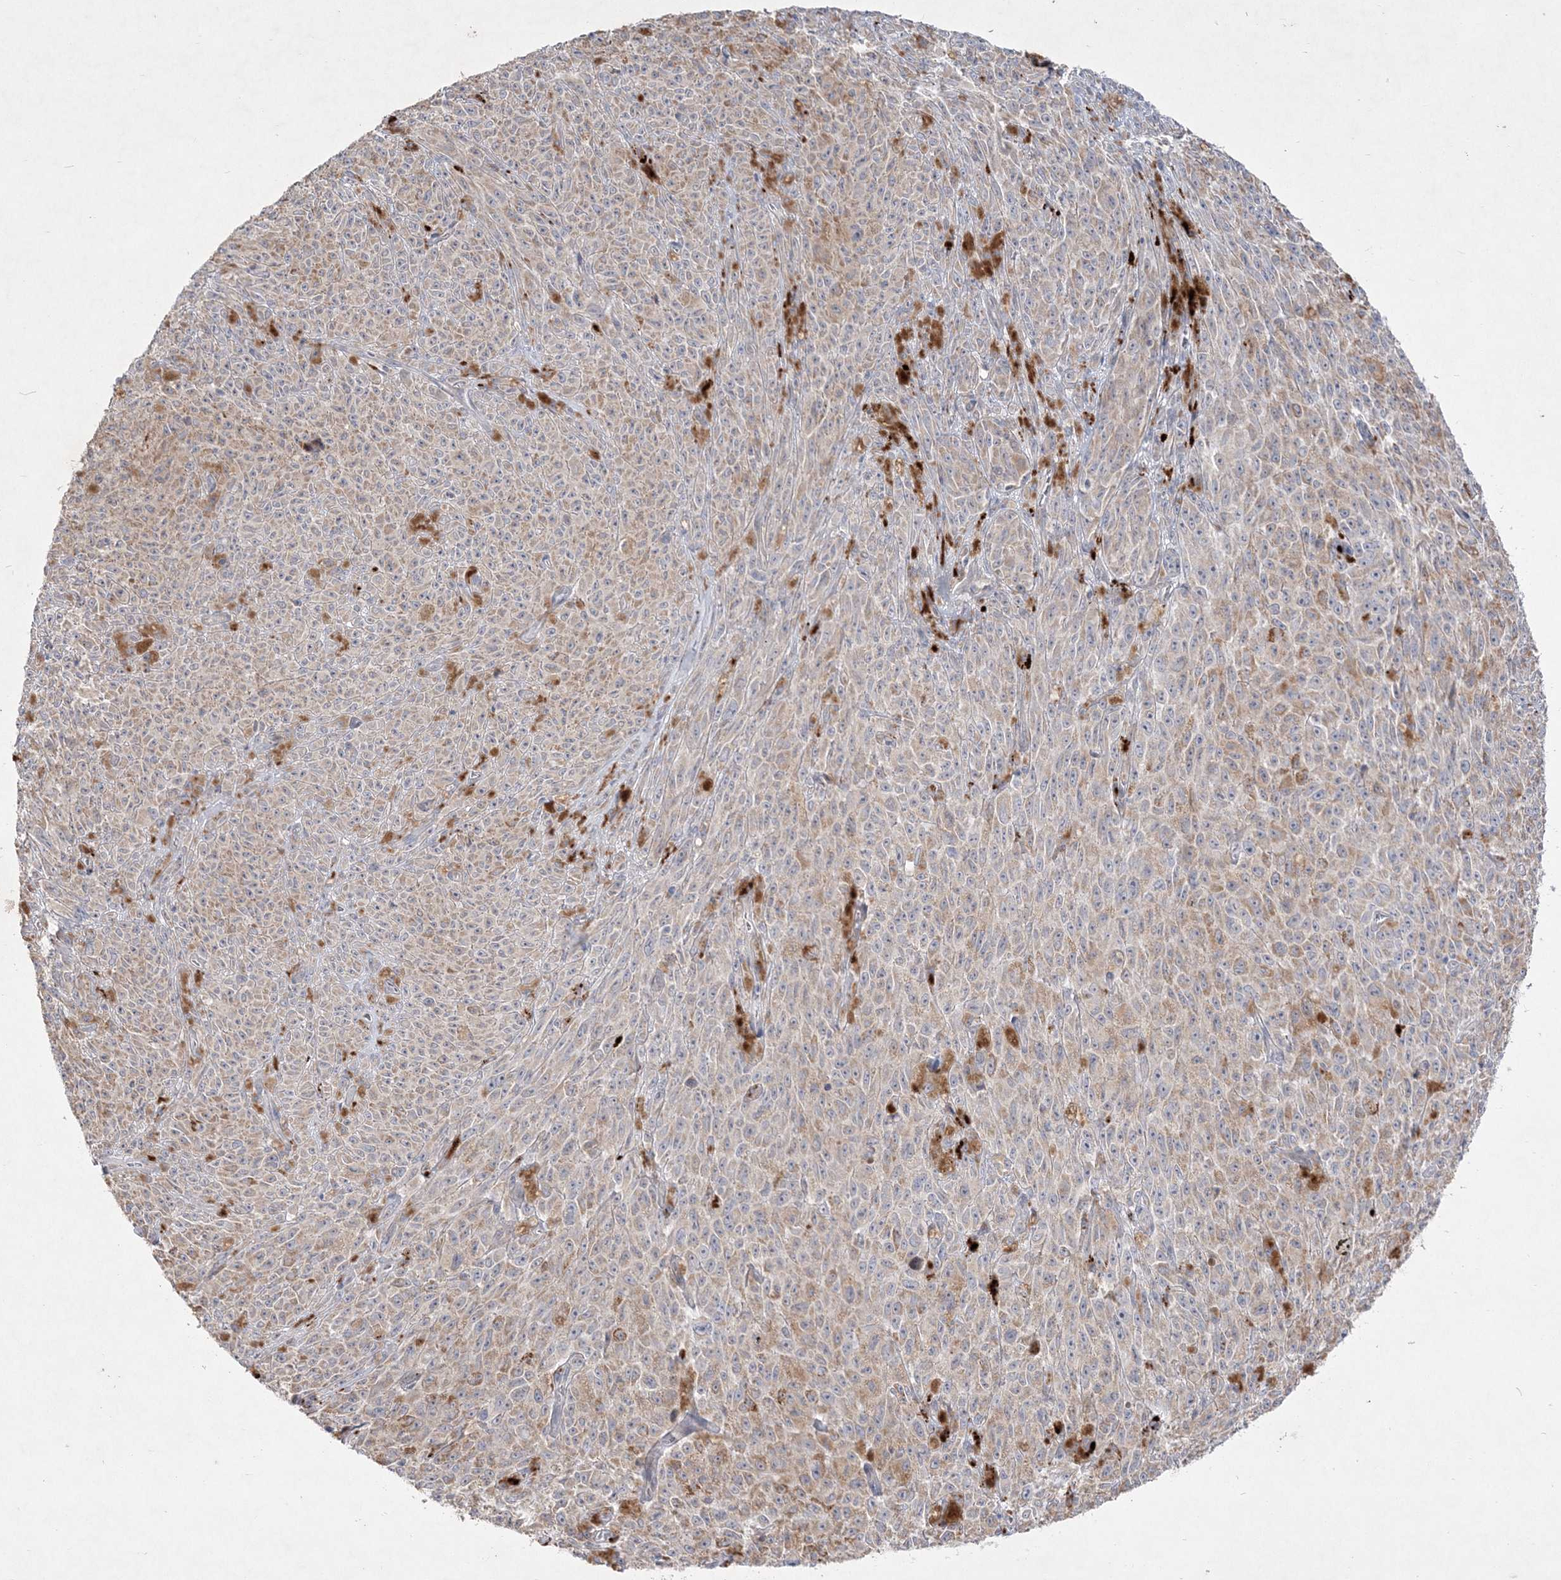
{"staining": {"intensity": "weak", "quantity": ">75%", "location": "cytoplasmic/membranous"}, "tissue": "melanoma", "cell_type": "Tumor cells", "image_type": "cancer", "snomed": [{"axis": "morphology", "description": "Malignant melanoma, NOS"}, {"axis": "topography", "description": "Skin"}], "caption": "High-power microscopy captured an IHC histopathology image of malignant melanoma, revealing weak cytoplasmic/membranous expression in approximately >75% of tumor cells.", "gene": "CLNK", "patient": {"sex": "female", "age": 82}}